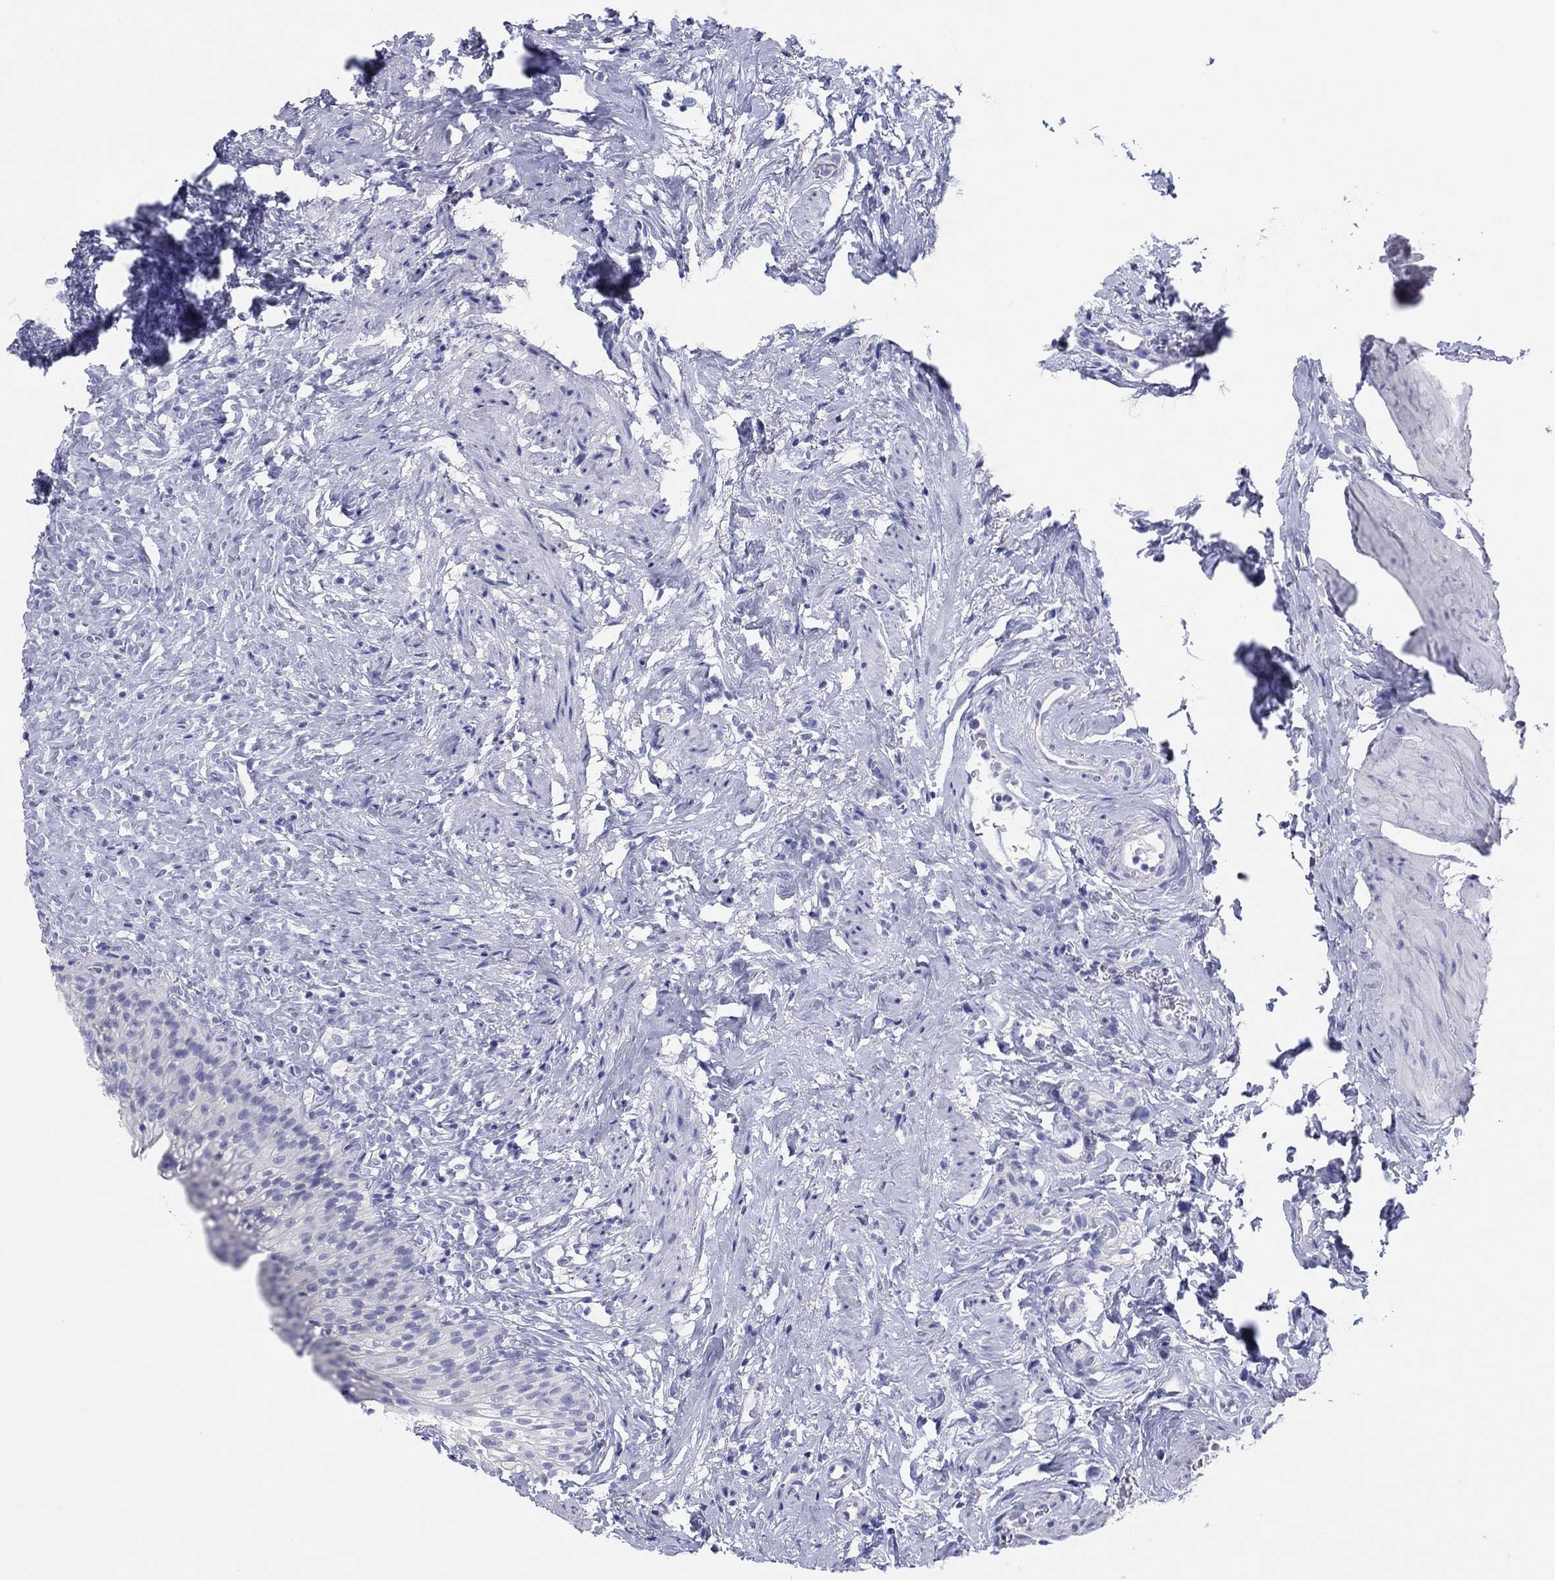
{"staining": {"intensity": "negative", "quantity": "none", "location": "none"}, "tissue": "urinary bladder", "cell_type": "Urothelial cells", "image_type": "normal", "snomed": [{"axis": "morphology", "description": "Normal tissue, NOS"}, {"axis": "topography", "description": "Urinary bladder"}], "caption": "Urothelial cells show no significant protein expression in benign urinary bladder. (Stains: DAB (3,3'-diaminobenzidine) IHC with hematoxylin counter stain, Microscopy: brightfield microscopy at high magnification).", "gene": "ERICH3", "patient": {"sex": "male", "age": 76}}